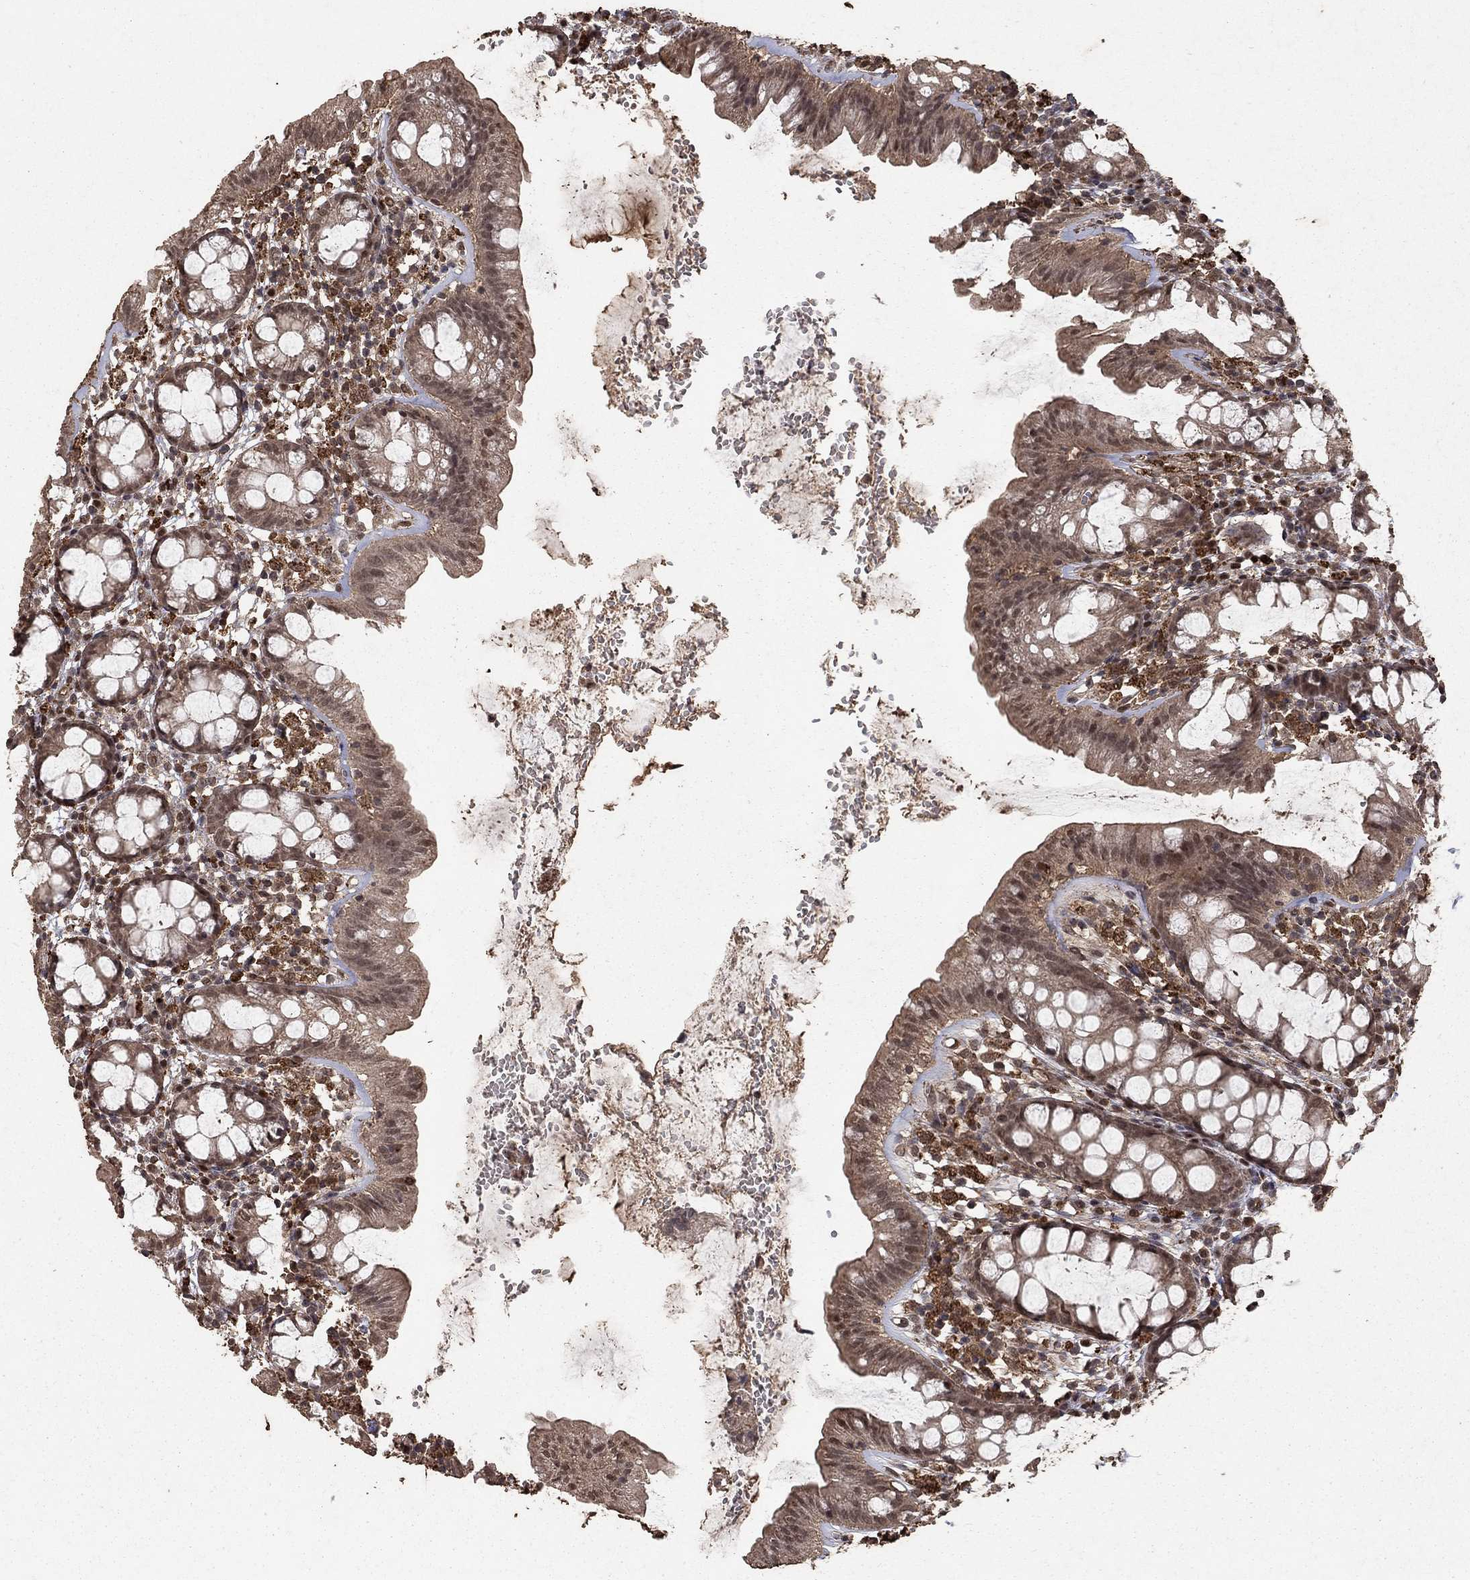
{"staining": {"intensity": "moderate", "quantity": ">75%", "location": "cytoplasmic/membranous,nuclear"}, "tissue": "rectum", "cell_type": "Glandular cells", "image_type": "normal", "snomed": [{"axis": "morphology", "description": "Normal tissue, NOS"}, {"axis": "topography", "description": "Rectum"}], "caption": "Immunohistochemistry (IHC) of unremarkable rectum exhibits medium levels of moderate cytoplasmic/membranous,nuclear expression in about >75% of glandular cells.", "gene": "PRDM1", "patient": {"sex": "male", "age": 57}}